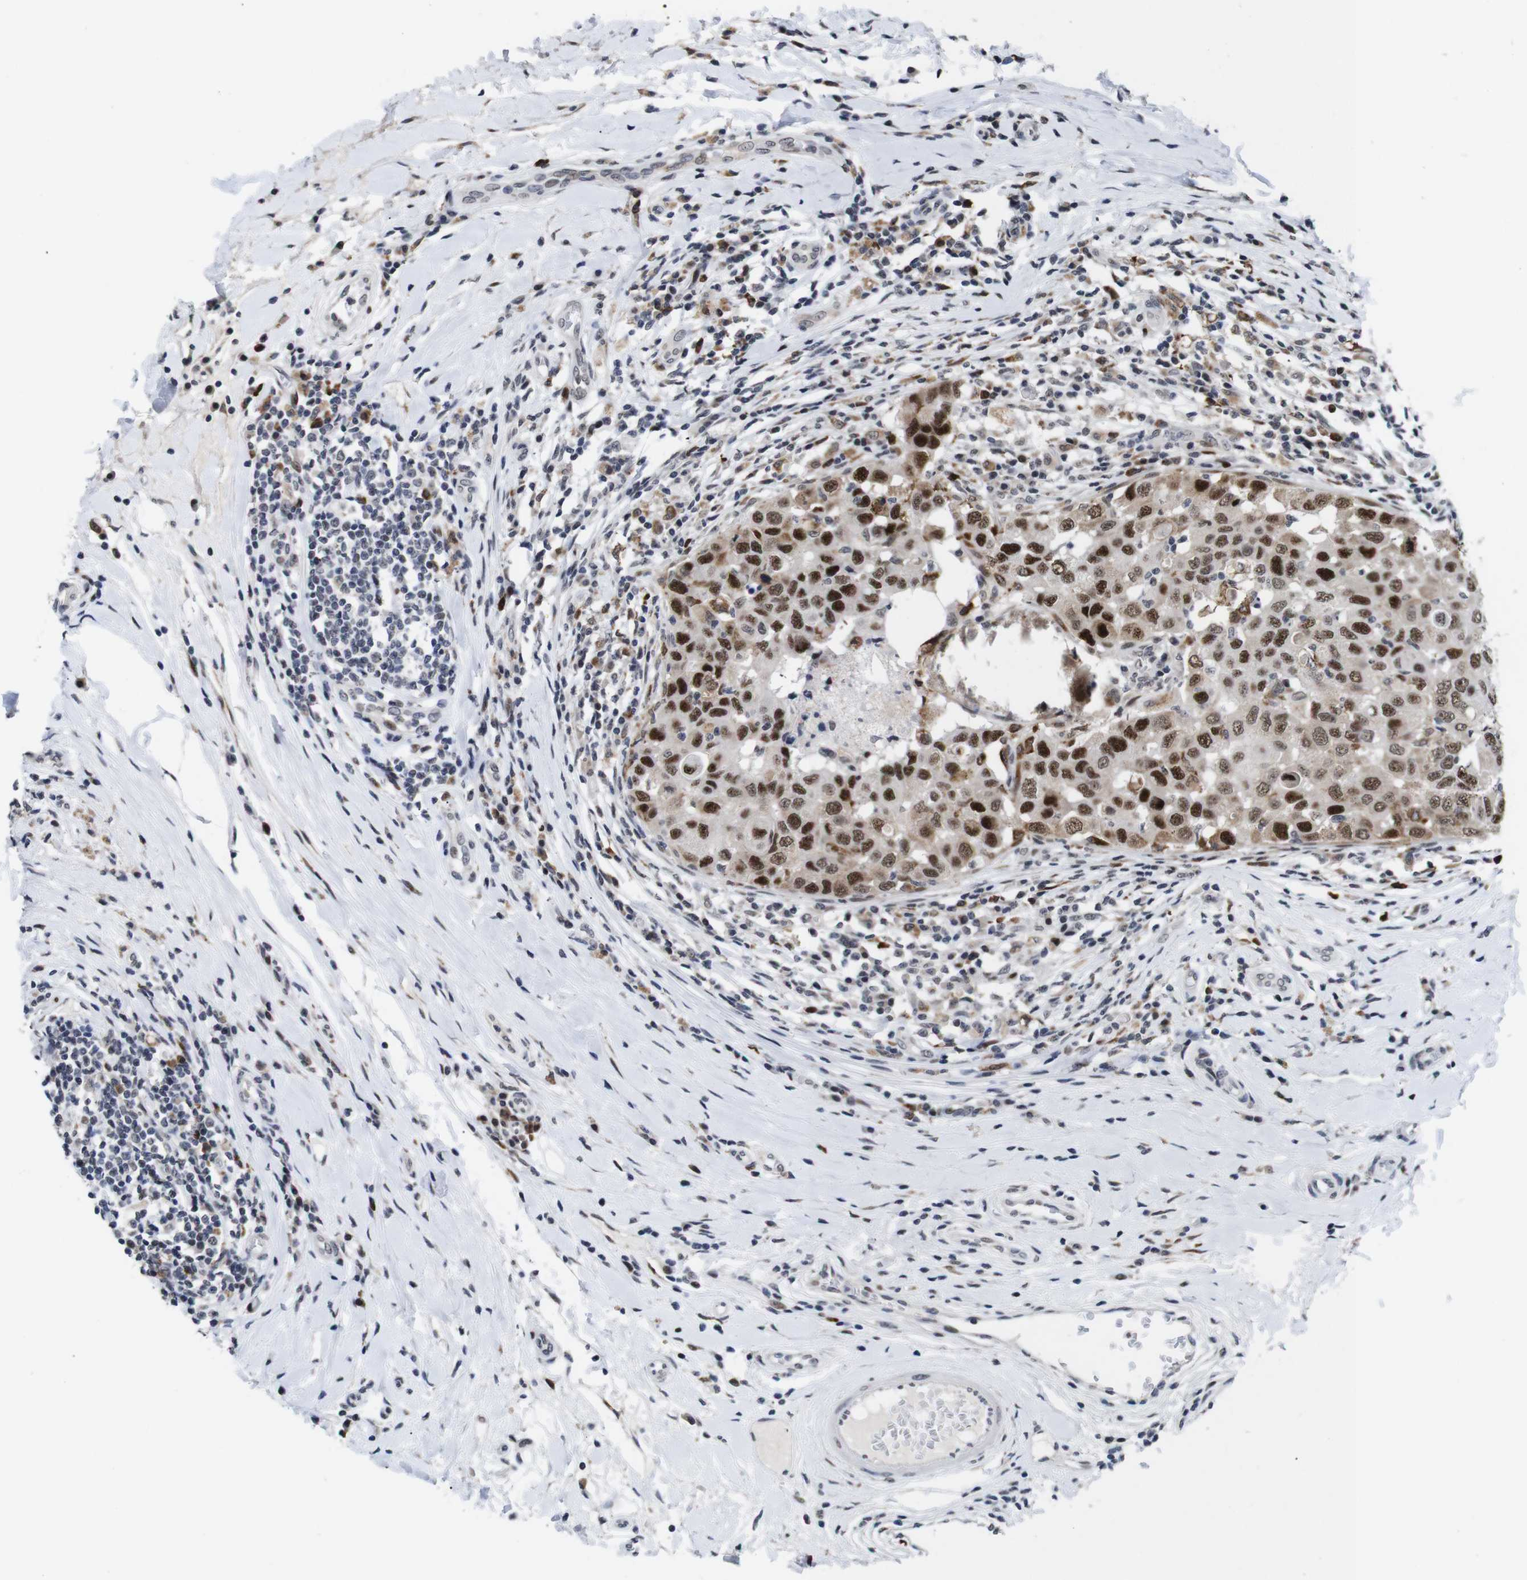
{"staining": {"intensity": "strong", "quantity": ">75%", "location": "nuclear"}, "tissue": "breast cancer", "cell_type": "Tumor cells", "image_type": "cancer", "snomed": [{"axis": "morphology", "description": "Duct carcinoma"}, {"axis": "topography", "description": "Breast"}], "caption": "Strong nuclear expression for a protein is identified in approximately >75% of tumor cells of invasive ductal carcinoma (breast) using immunohistochemistry (IHC).", "gene": "EIF4G1", "patient": {"sex": "female", "age": 27}}